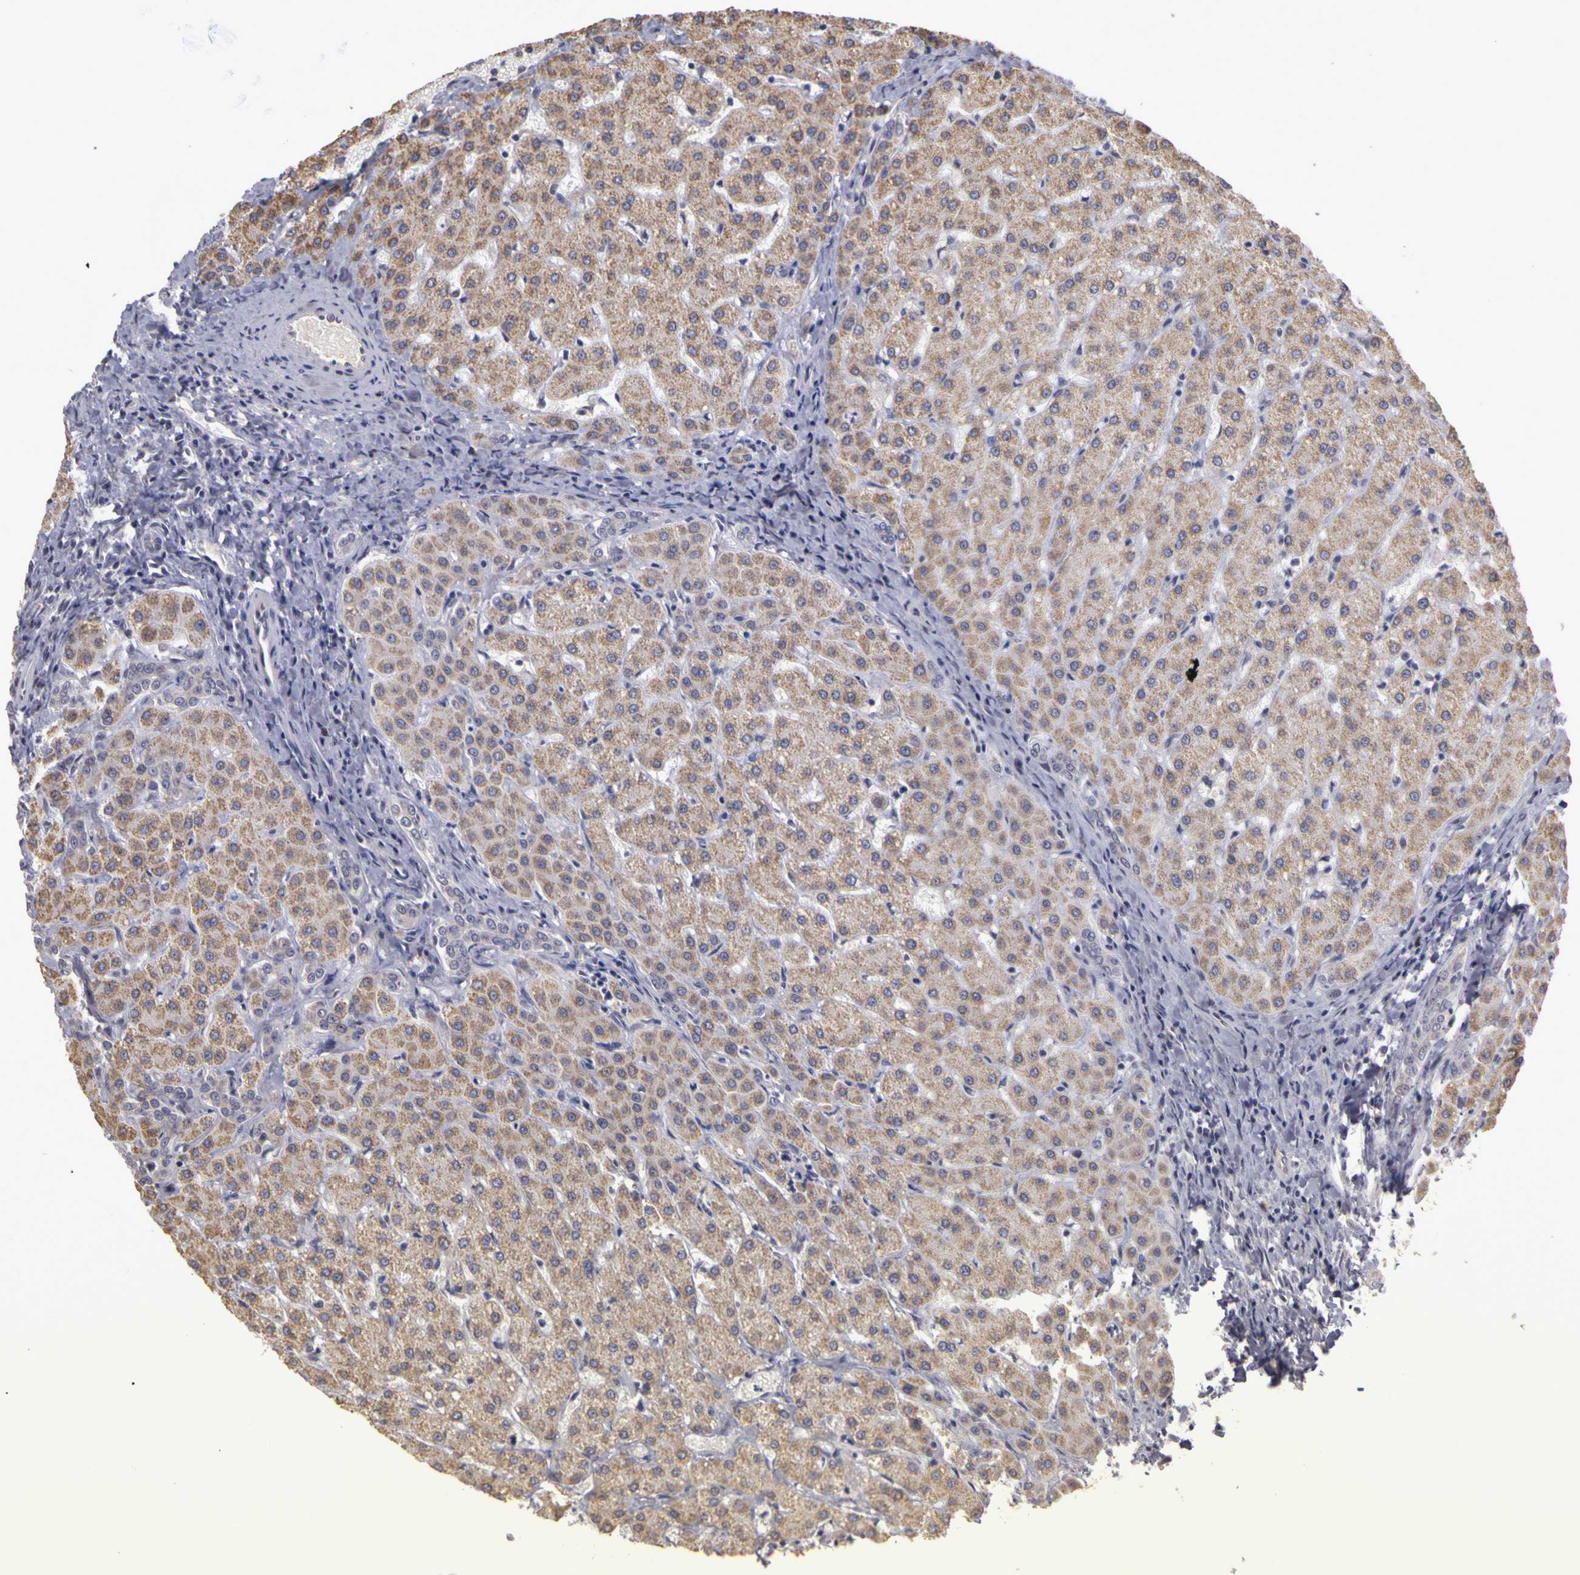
{"staining": {"intensity": "negative", "quantity": "none", "location": "none"}, "tissue": "liver", "cell_type": "Cholangiocytes", "image_type": "normal", "snomed": [{"axis": "morphology", "description": "Normal tissue, NOS"}, {"axis": "topography", "description": "Liver"}], "caption": "This is a micrograph of IHC staining of benign liver, which shows no positivity in cholangiocytes.", "gene": "FRMD7", "patient": {"sex": "female", "age": 27}}